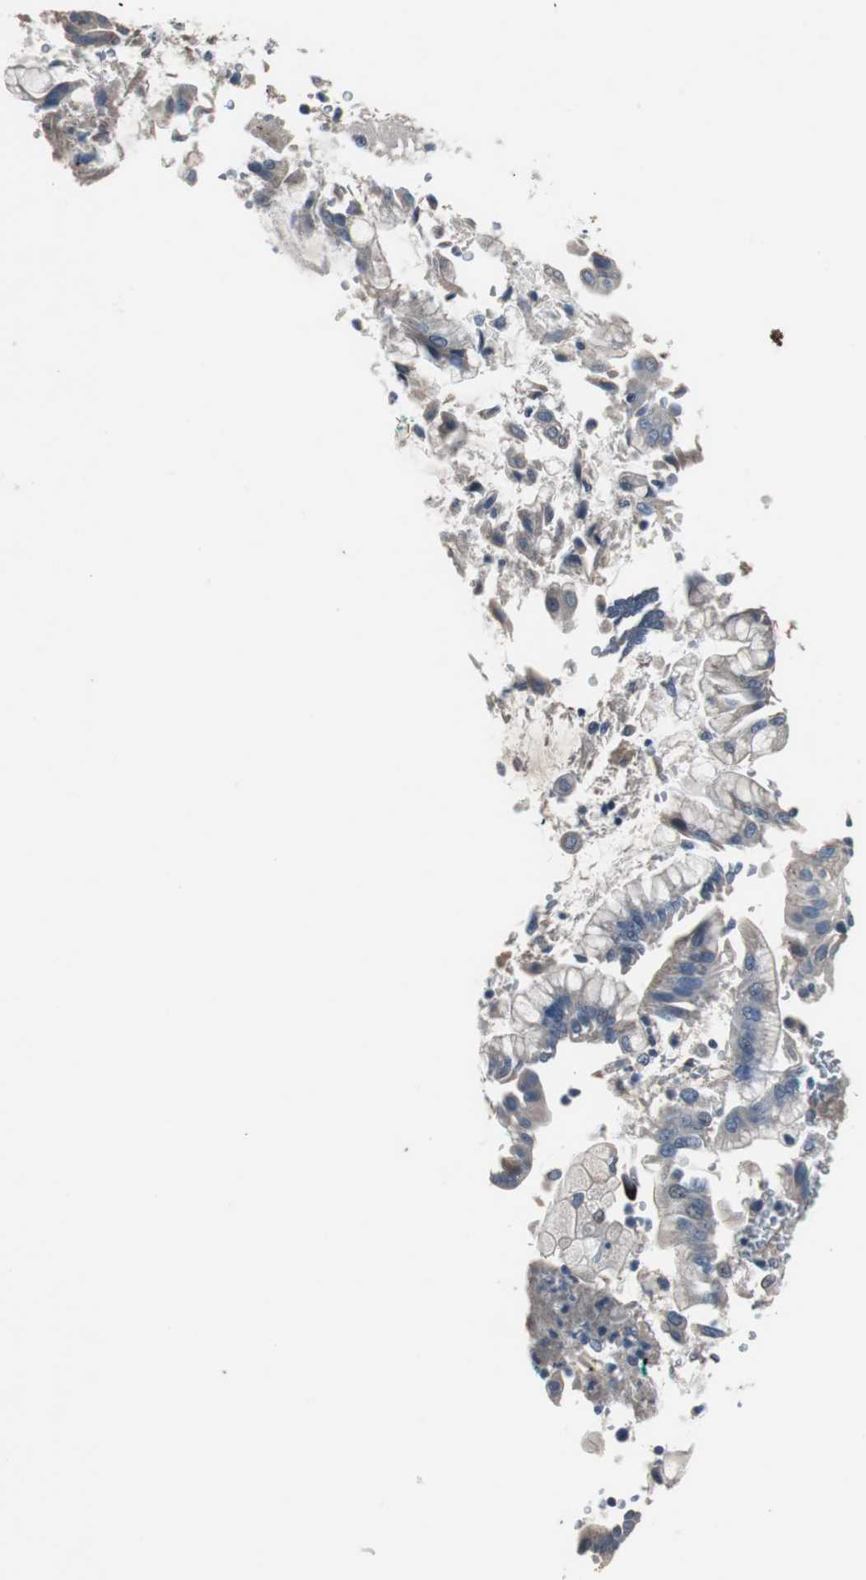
{"staining": {"intensity": "weak", "quantity": "<25%", "location": "cytoplasmic/membranous"}, "tissue": "pancreatic cancer", "cell_type": "Tumor cells", "image_type": "cancer", "snomed": [{"axis": "morphology", "description": "Adenocarcinoma, NOS"}, {"axis": "morphology", "description": "Adenocarcinoma, metastatic, NOS"}, {"axis": "topography", "description": "Lymph node"}, {"axis": "topography", "description": "Pancreas"}, {"axis": "topography", "description": "Duodenum"}], "caption": "Immunohistochemistry (IHC) histopathology image of neoplastic tissue: human pancreatic adenocarcinoma stained with DAB exhibits no significant protein positivity in tumor cells.", "gene": "PCYT1B", "patient": {"sex": "female", "age": 64}}